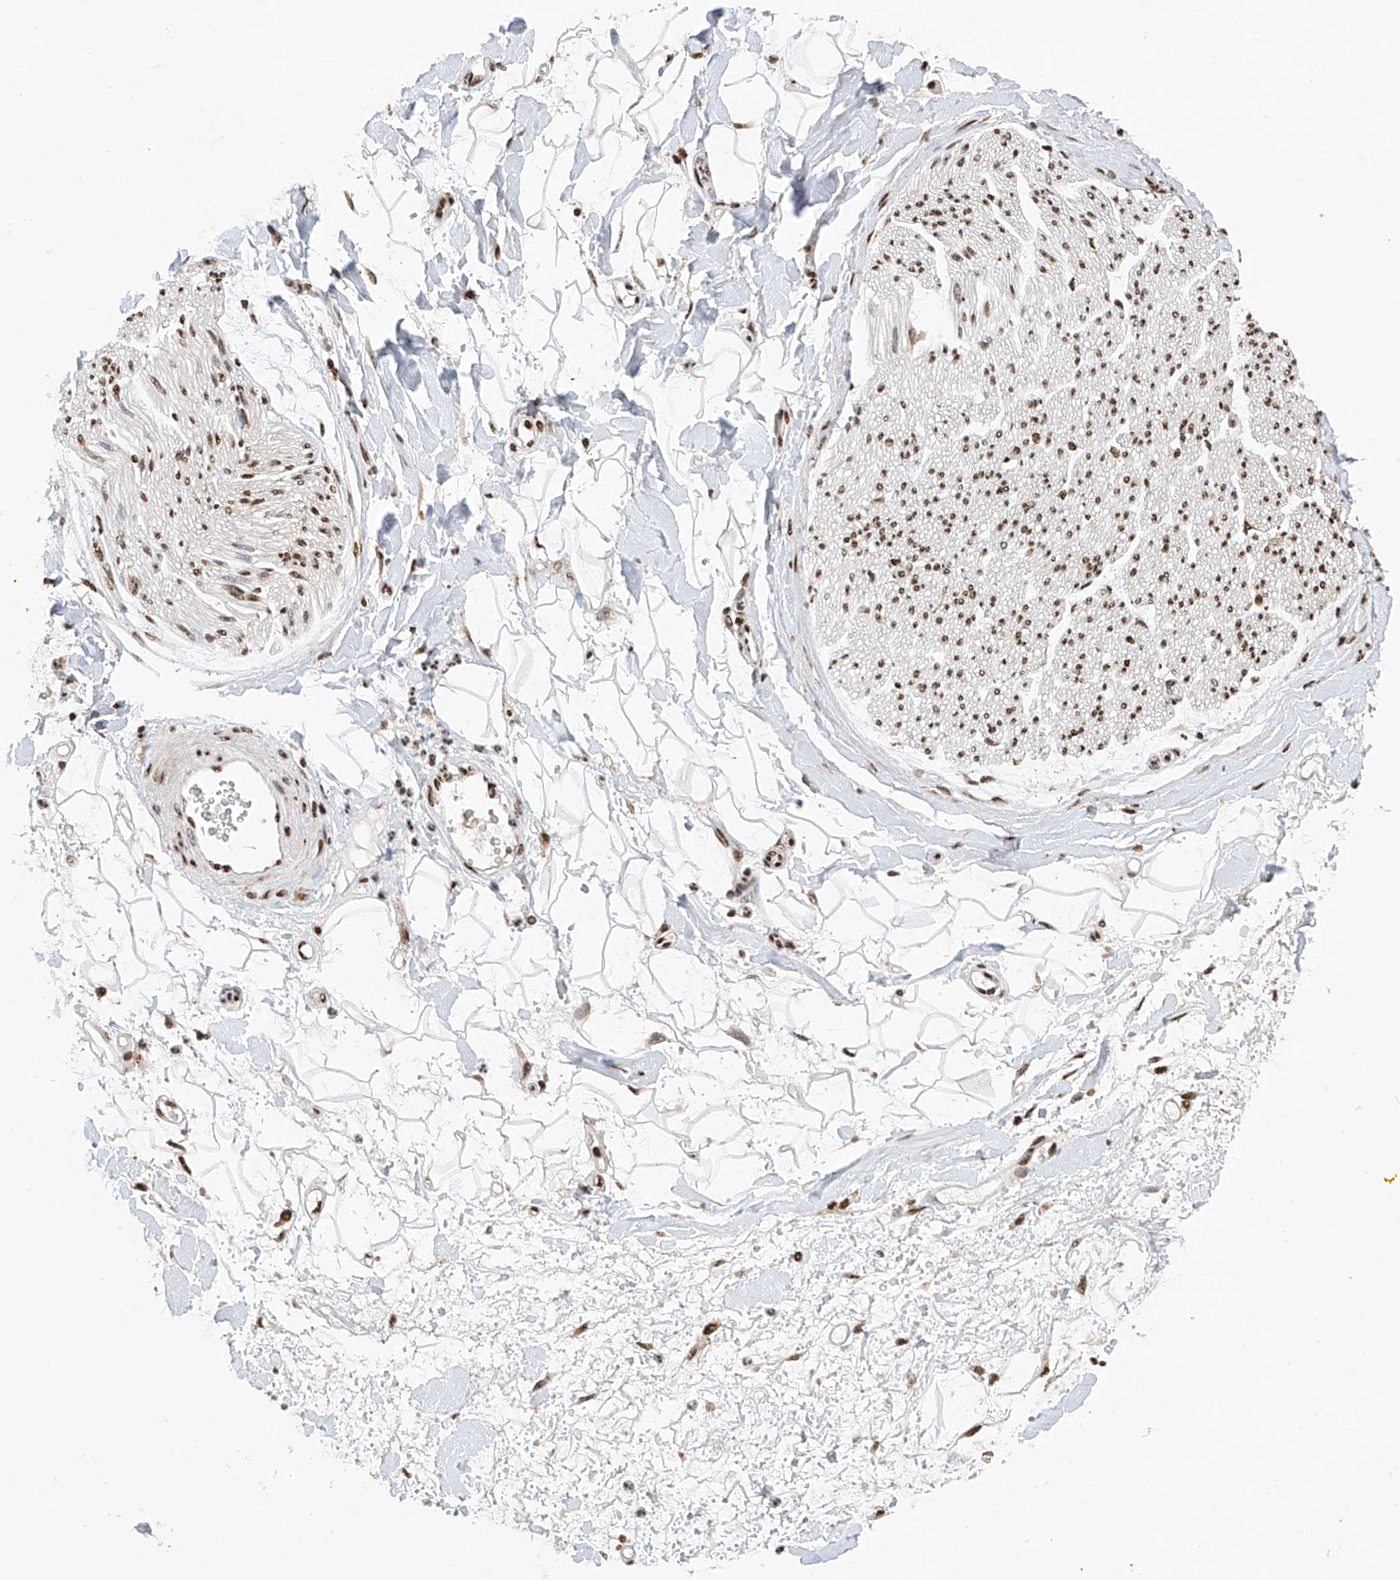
{"staining": {"intensity": "moderate", "quantity": "25%-75%", "location": "nuclear"}, "tissue": "adipose tissue", "cell_type": "Adipocytes", "image_type": "normal", "snomed": [{"axis": "morphology", "description": "Normal tissue, NOS"}, {"axis": "morphology", "description": "Adenocarcinoma, NOS"}, {"axis": "topography", "description": "Pancreas"}, {"axis": "topography", "description": "Peripheral nerve tissue"}], "caption": "Protein expression analysis of unremarkable adipose tissue reveals moderate nuclear positivity in approximately 25%-75% of adipocytes.", "gene": "APLF", "patient": {"sex": "male", "age": 59}}